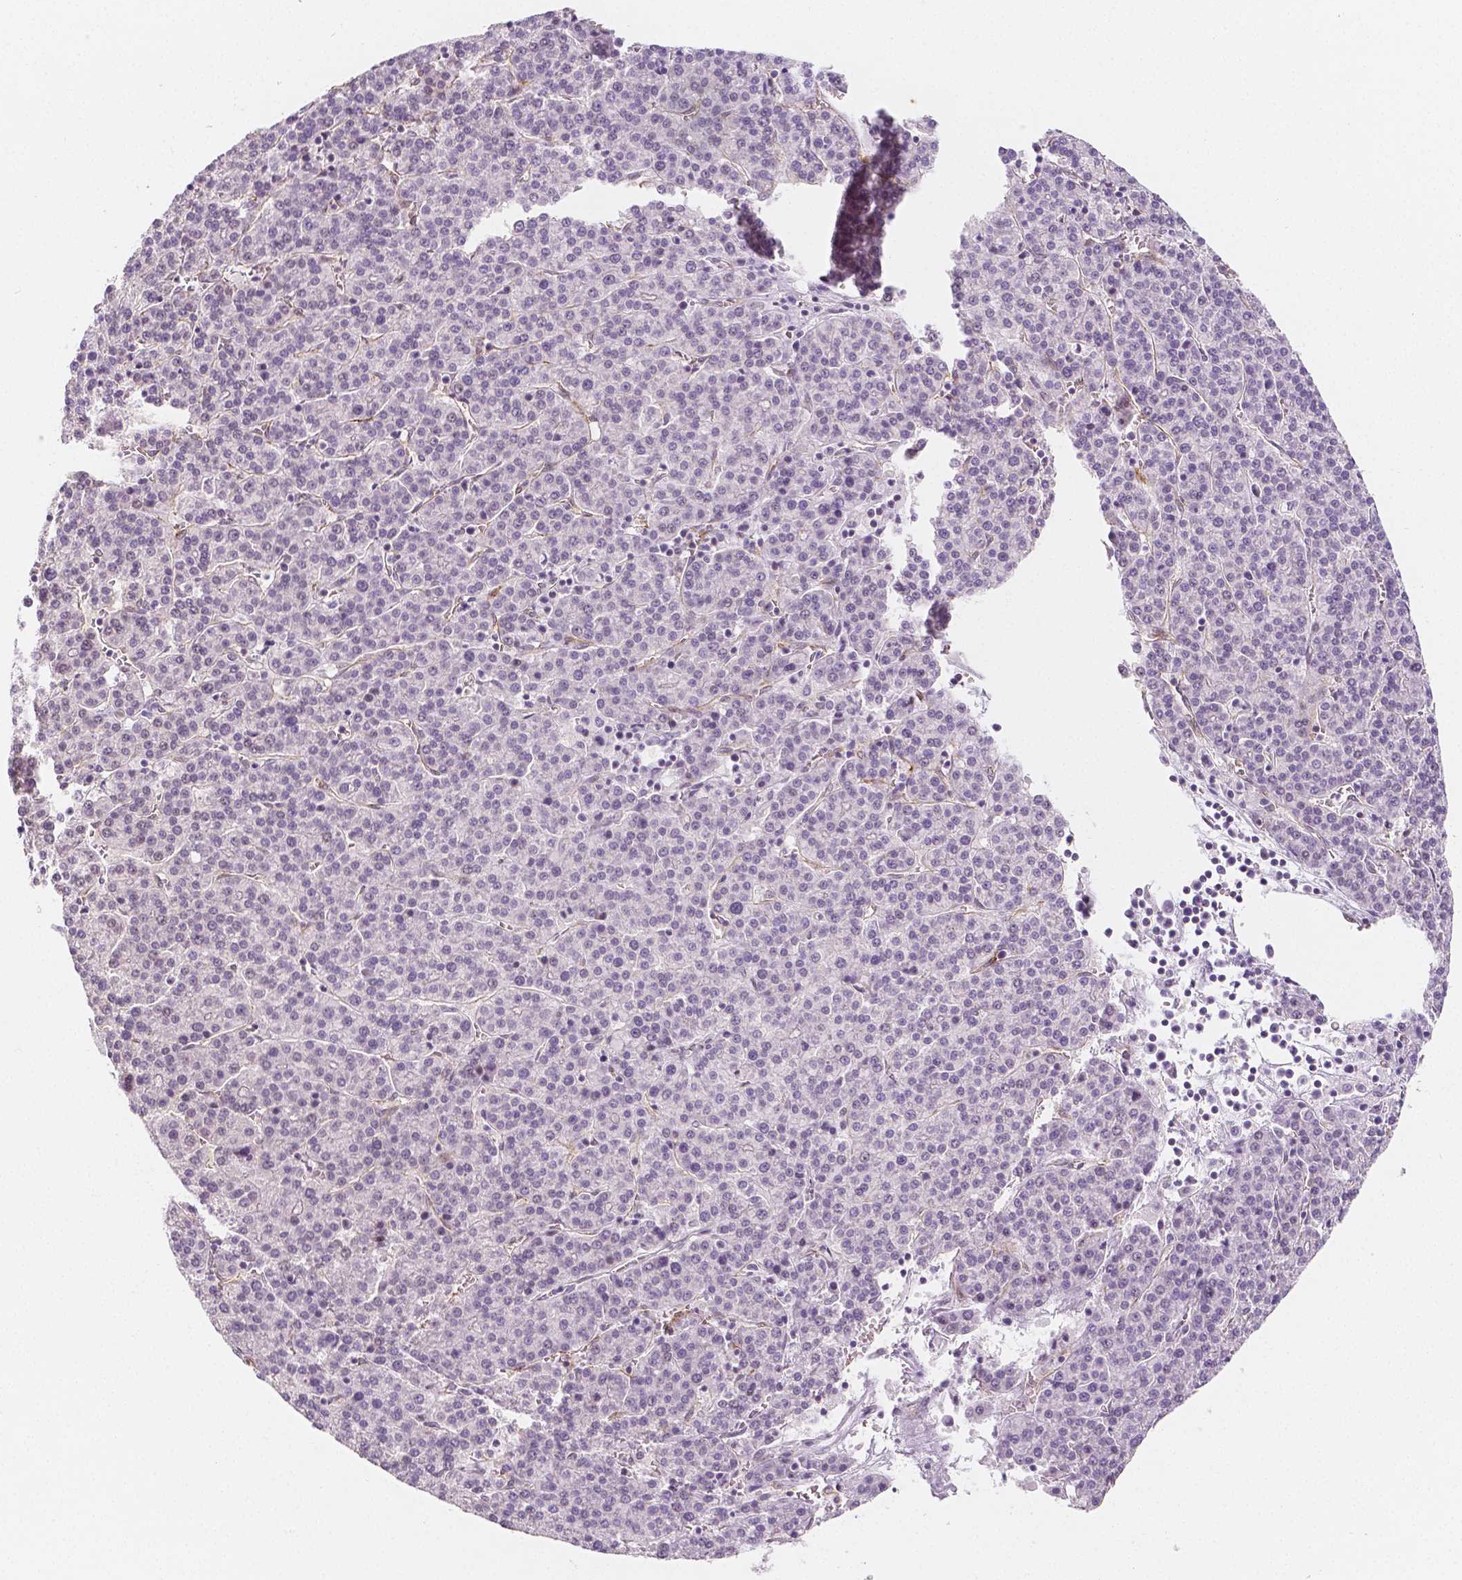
{"staining": {"intensity": "negative", "quantity": "none", "location": "none"}, "tissue": "liver cancer", "cell_type": "Tumor cells", "image_type": "cancer", "snomed": [{"axis": "morphology", "description": "Carcinoma, Hepatocellular, NOS"}, {"axis": "topography", "description": "Liver"}], "caption": "High power microscopy image of an IHC image of liver cancer, revealing no significant expression in tumor cells.", "gene": "KDM5B", "patient": {"sex": "female", "age": 58}}